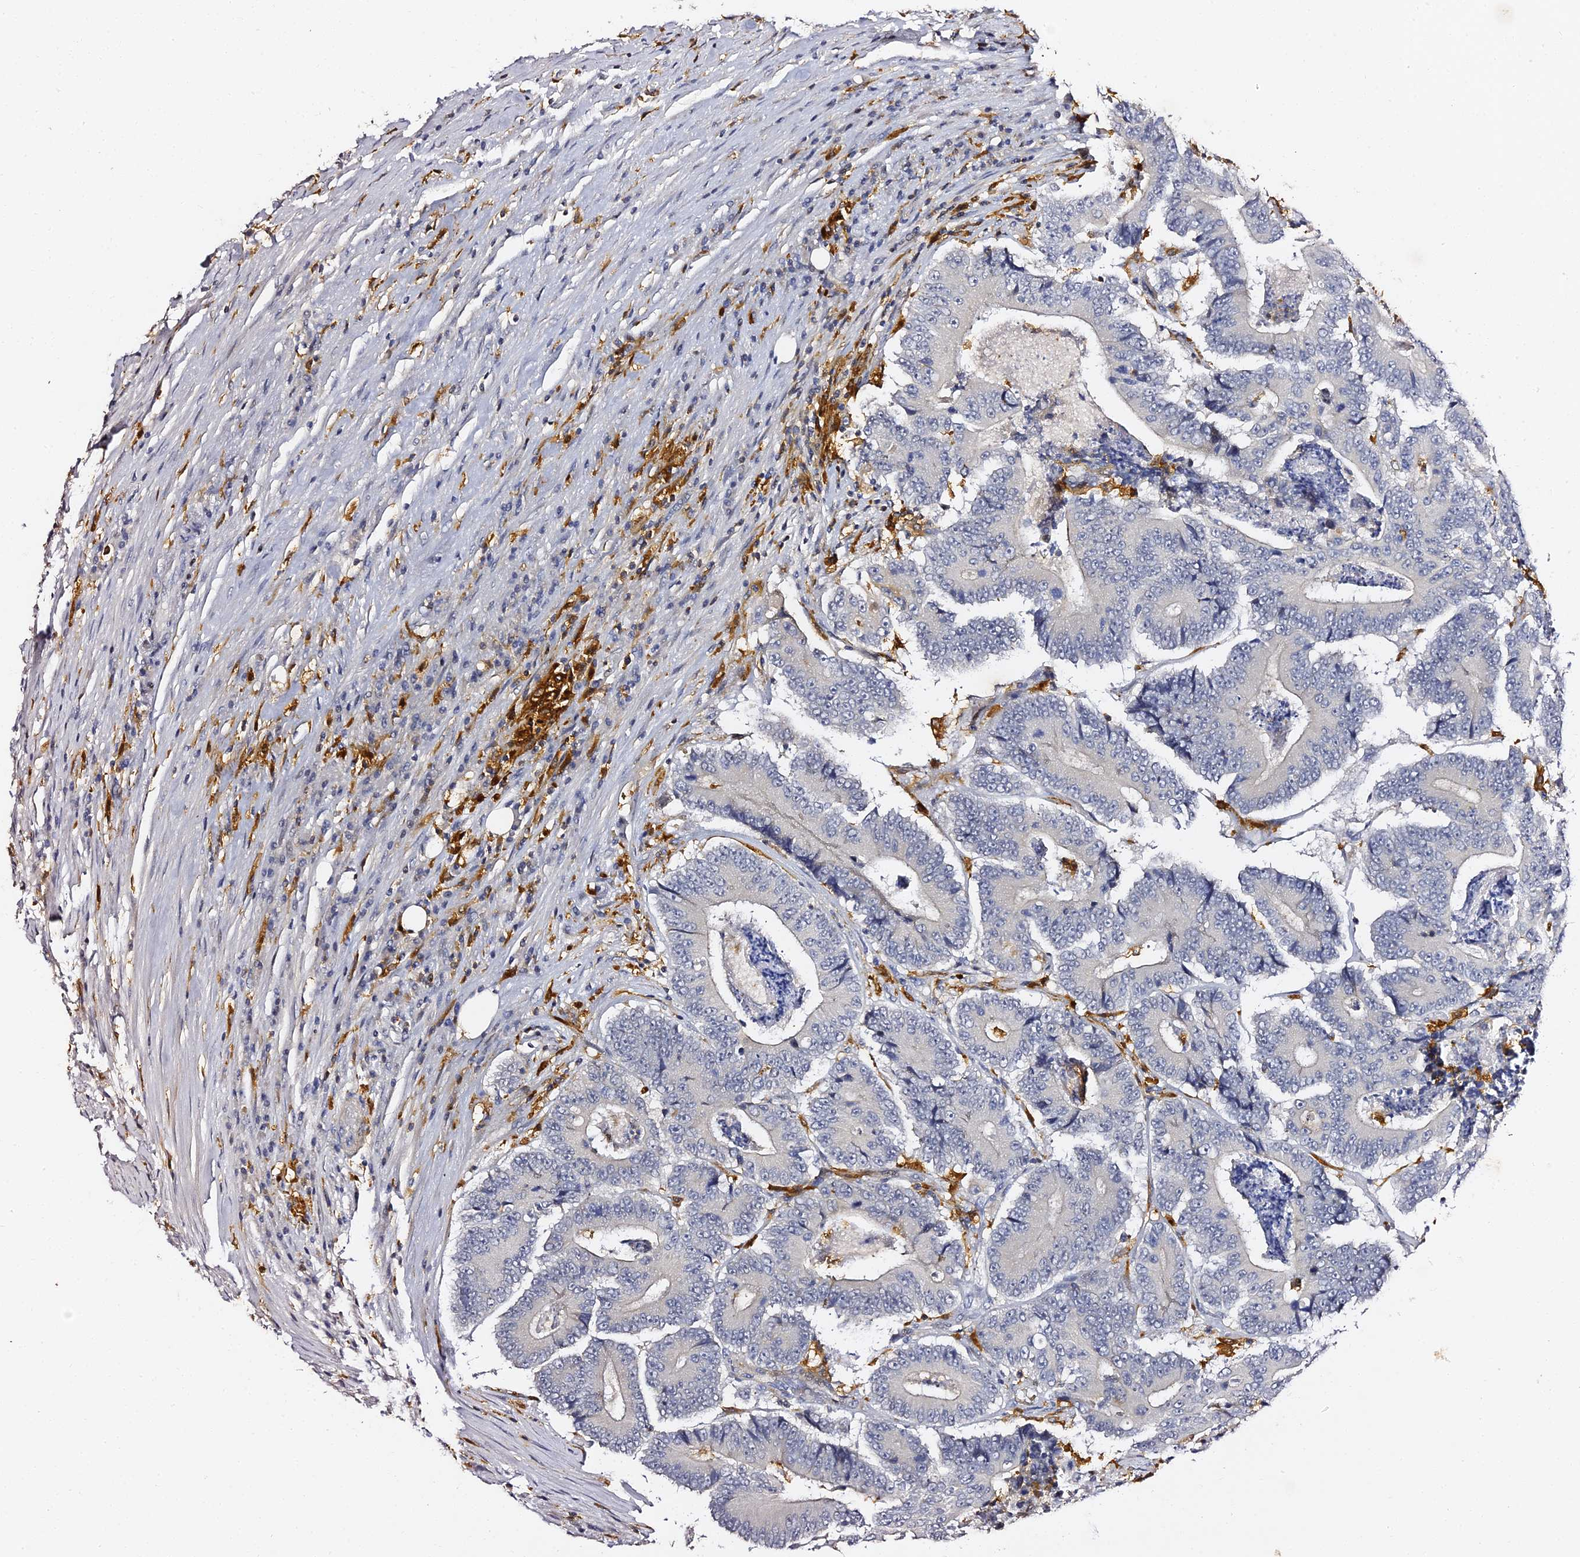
{"staining": {"intensity": "negative", "quantity": "none", "location": "none"}, "tissue": "colorectal cancer", "cell_type": "Tumor cells", "image_type": "cancer", "snomed": [{"axis": "morphology", "description": "Adenocarcinoma, NOS"}, {"axis": "topography", "description": "Colon"}], "caption": "A micrograph of colorectal adenocarcinoma stained for a protein demonstrates no brown staining in tumor cells. (Stains: DAB (3,3'-diaminobenzidine) immunohistochemistry with hematoxylin counter stain, Microscopy: brightfield microscopy at high magnification).", "gene": "IL4I1", "patient": {"sex": "male", "age": 83}}